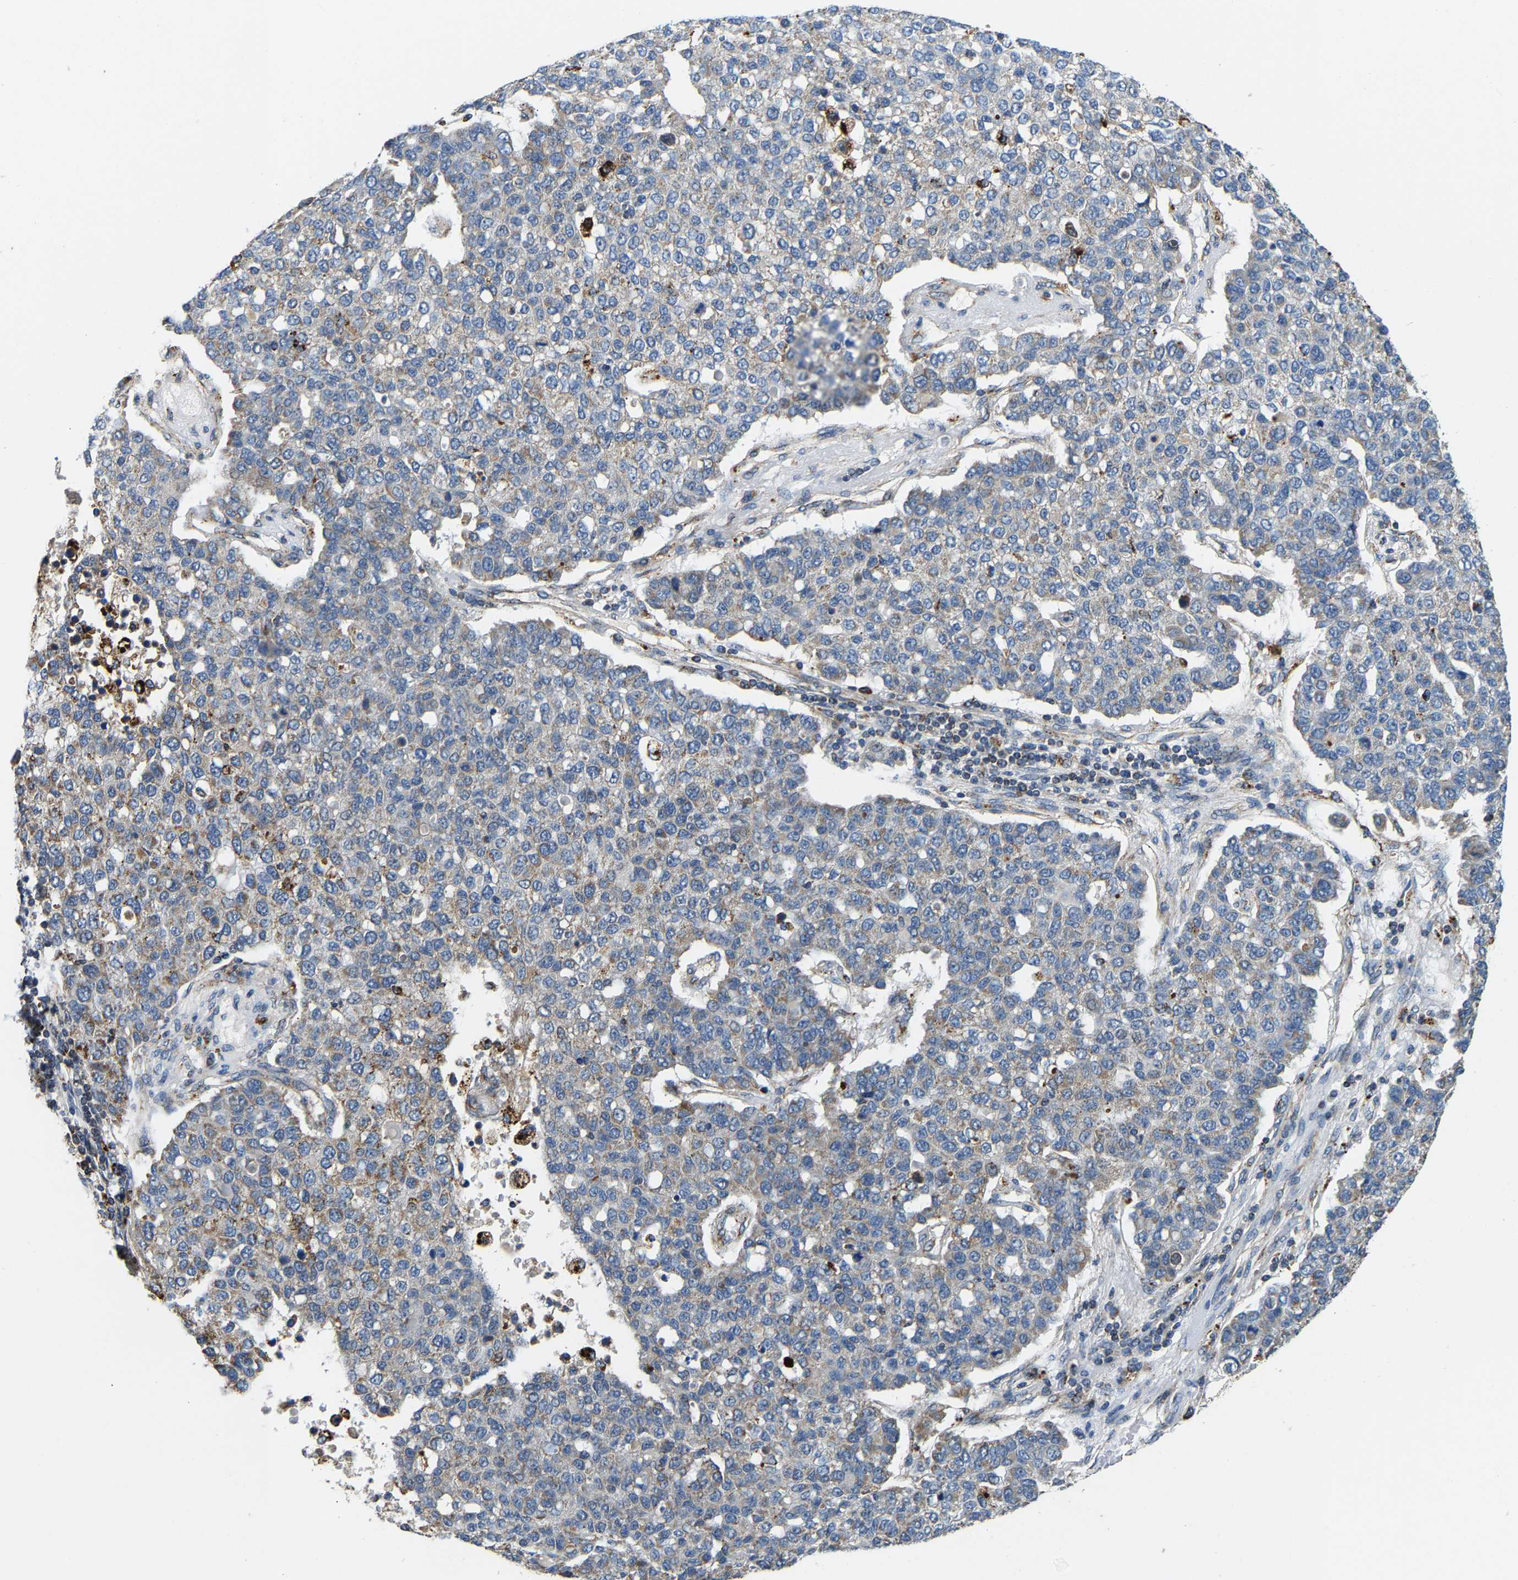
{"staining": {"intensity": "weak", "quantity": "<25%", "location": "cytoplasmic/membranous"}, "tissue": "pancreatic cancer", "cell_type": "Tumor cells", "image_type": "cancer", "snomed": [{"axis": "morphology", "description": "Adenocarcinoma, NOS"}, {"axis": "topography", "description": "Pancreas"}], "caption": "The image displays no significant expression in tumor cells of pancreatic cancer (adenocarcinoma). (Stains: DAB IHC with hematoxylin counter stain, Microscopy: brightfield microscopy at high magnification).", "gene": "GIMAP7", "patient": {"sex": "female", "age": 61}}